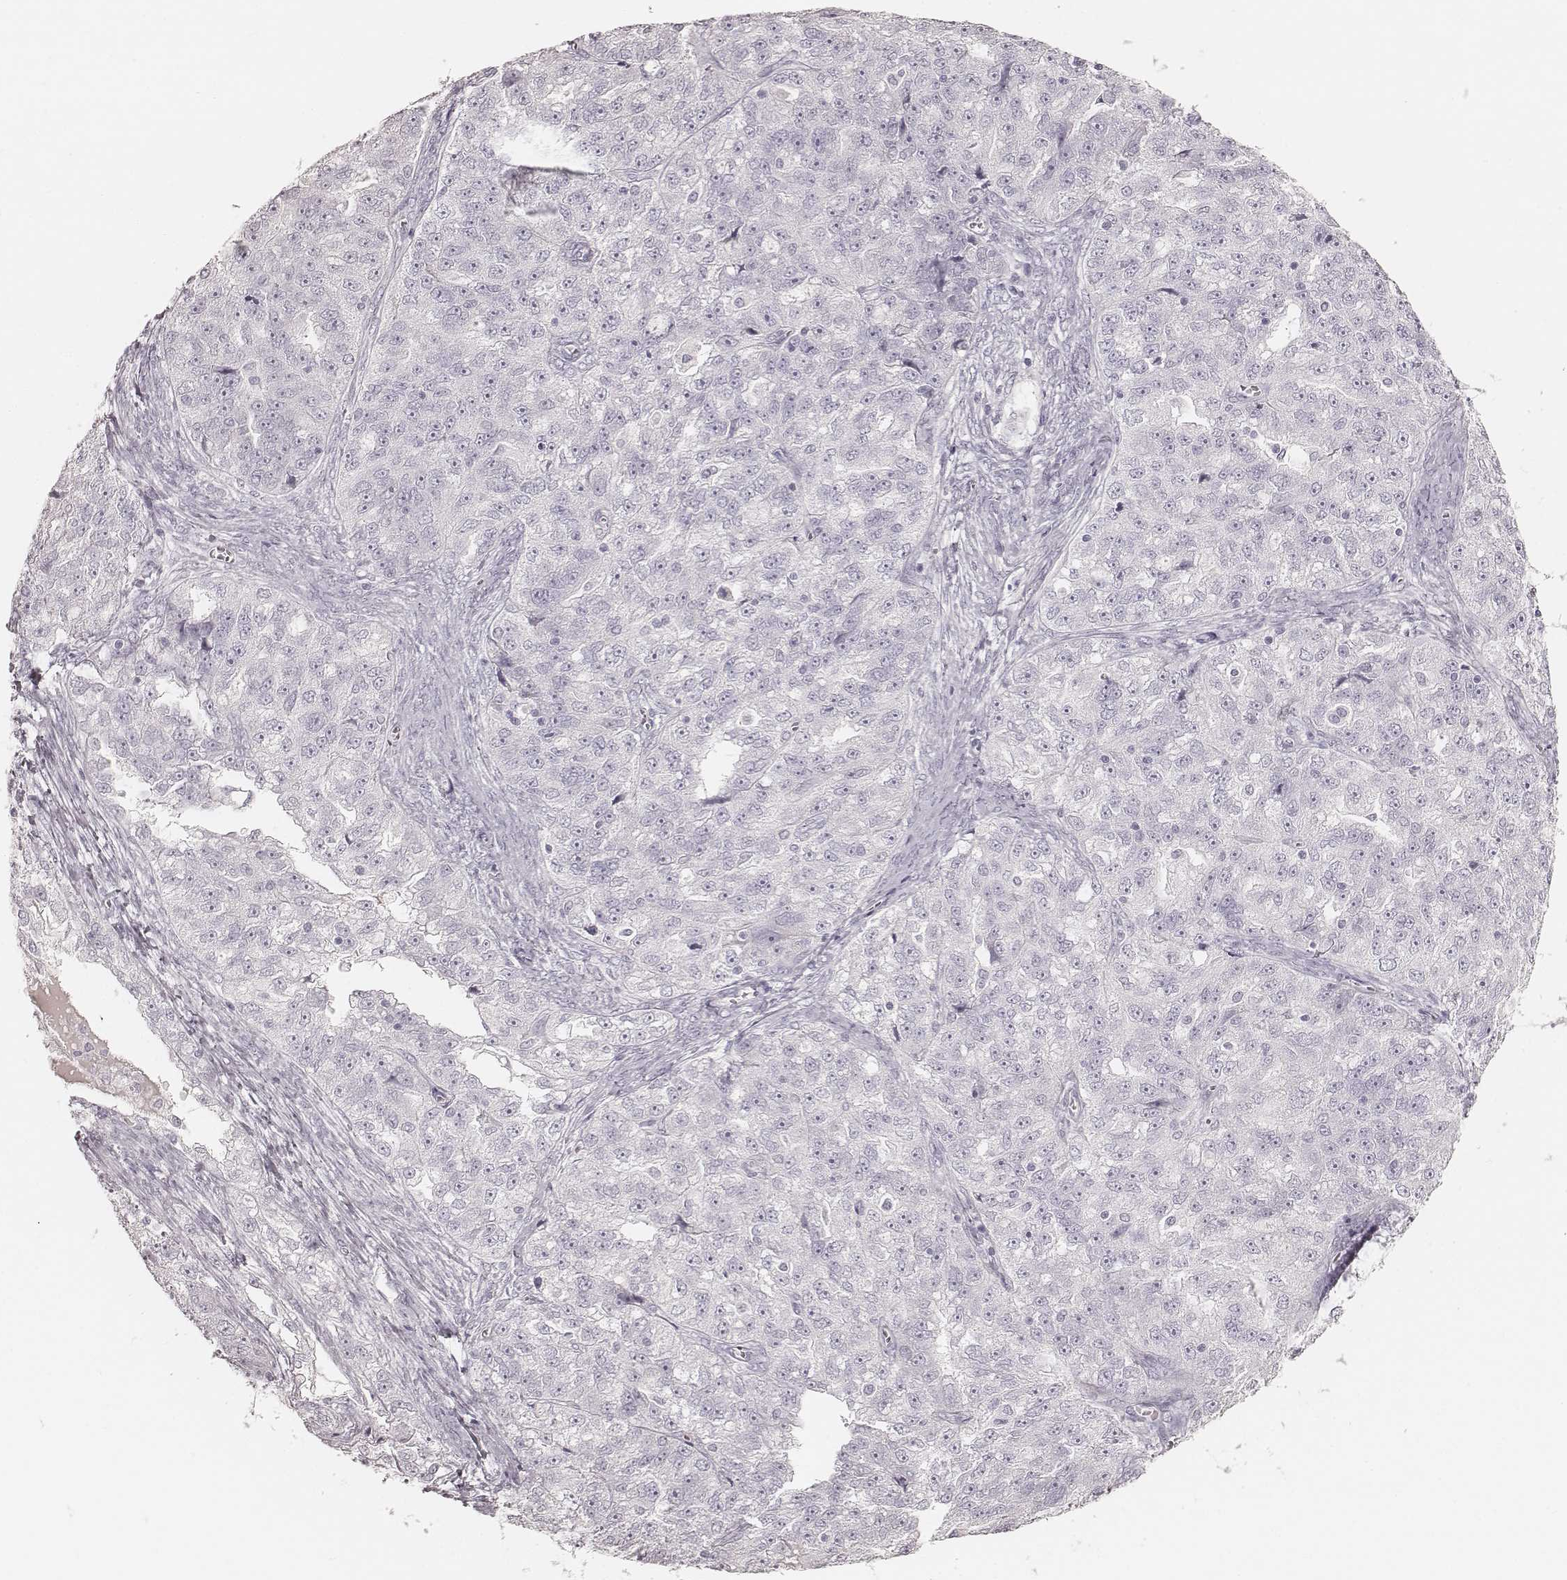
{"staining": {"intensity": "negative", "quantity": "none", "location": "none"}, "tissue": "ovarian cancer", "cell_type": "Tumor cells", "image_type": "cancer", "snomed": [{"axis": "morphology", "description": "Cystadenocarcinoma, serous, NOS"}, {"axis": "topography", "description": "Ovary"}], "caption": "Tumor cells are negative for protein expression in human ovarian serous cystadenocarcinoma.", "gene": "KRT26", "patient": {"sex": "female", "age": 51}}